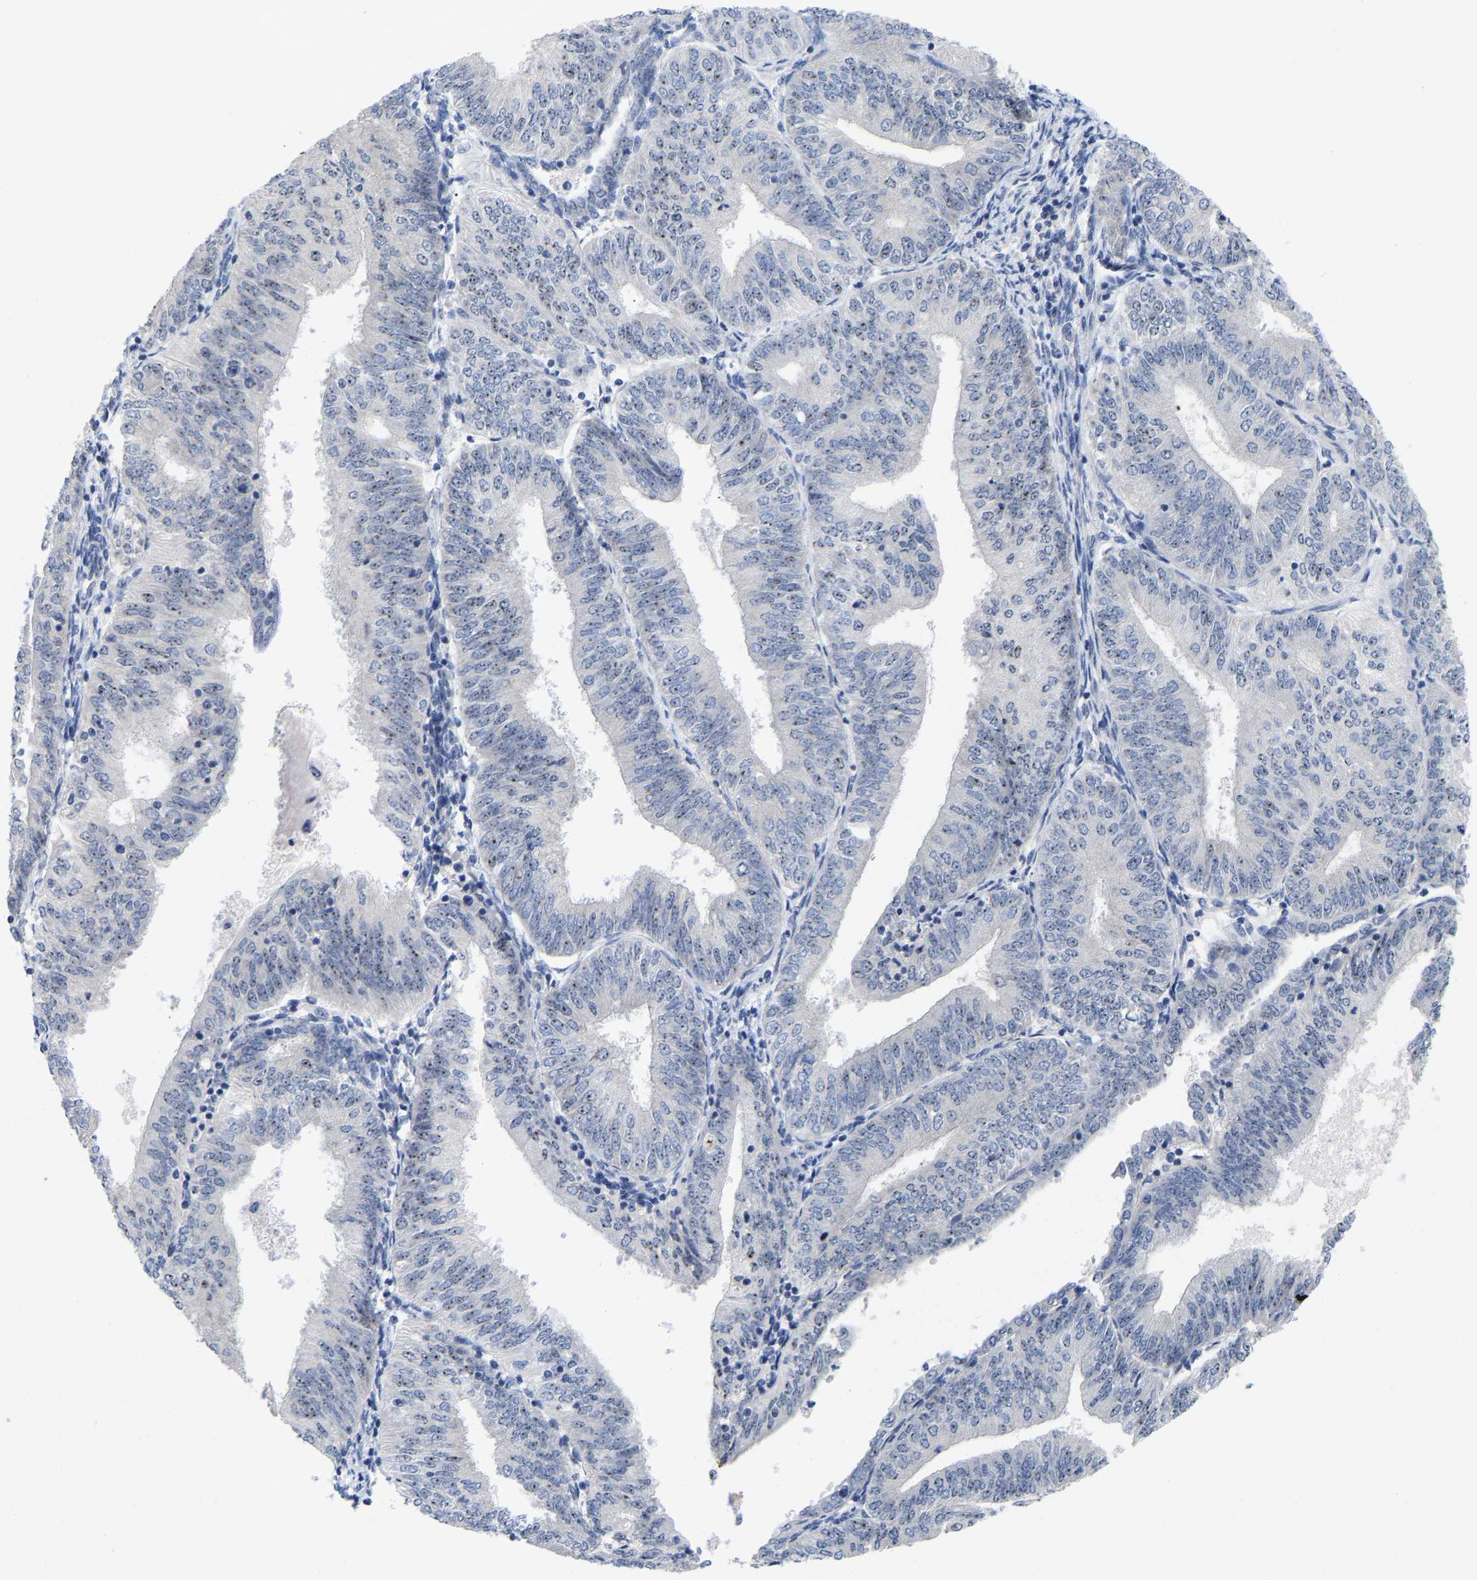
{"staining": {"intensity": "negative", "quantity": "none", "location": "none"}, "tissue": "endometrial cancer", "cell_type": "Tumor cells", "image_type": "cancer", "snomed": [{"axis": "morphology", "description": "Adenocarcinoma, NOS"}, {"axis": "topography", "description": "Endometrium"}], "caption": "High magnification brightfield microscopy of adenocarcinoma (endometrial) stained with DAB (brown) and counterstained with hematoxylin (blue): tumor cells show no significant positivity.", "gene": "NLE1", "patient": {"sex": "female", "age": 58}}